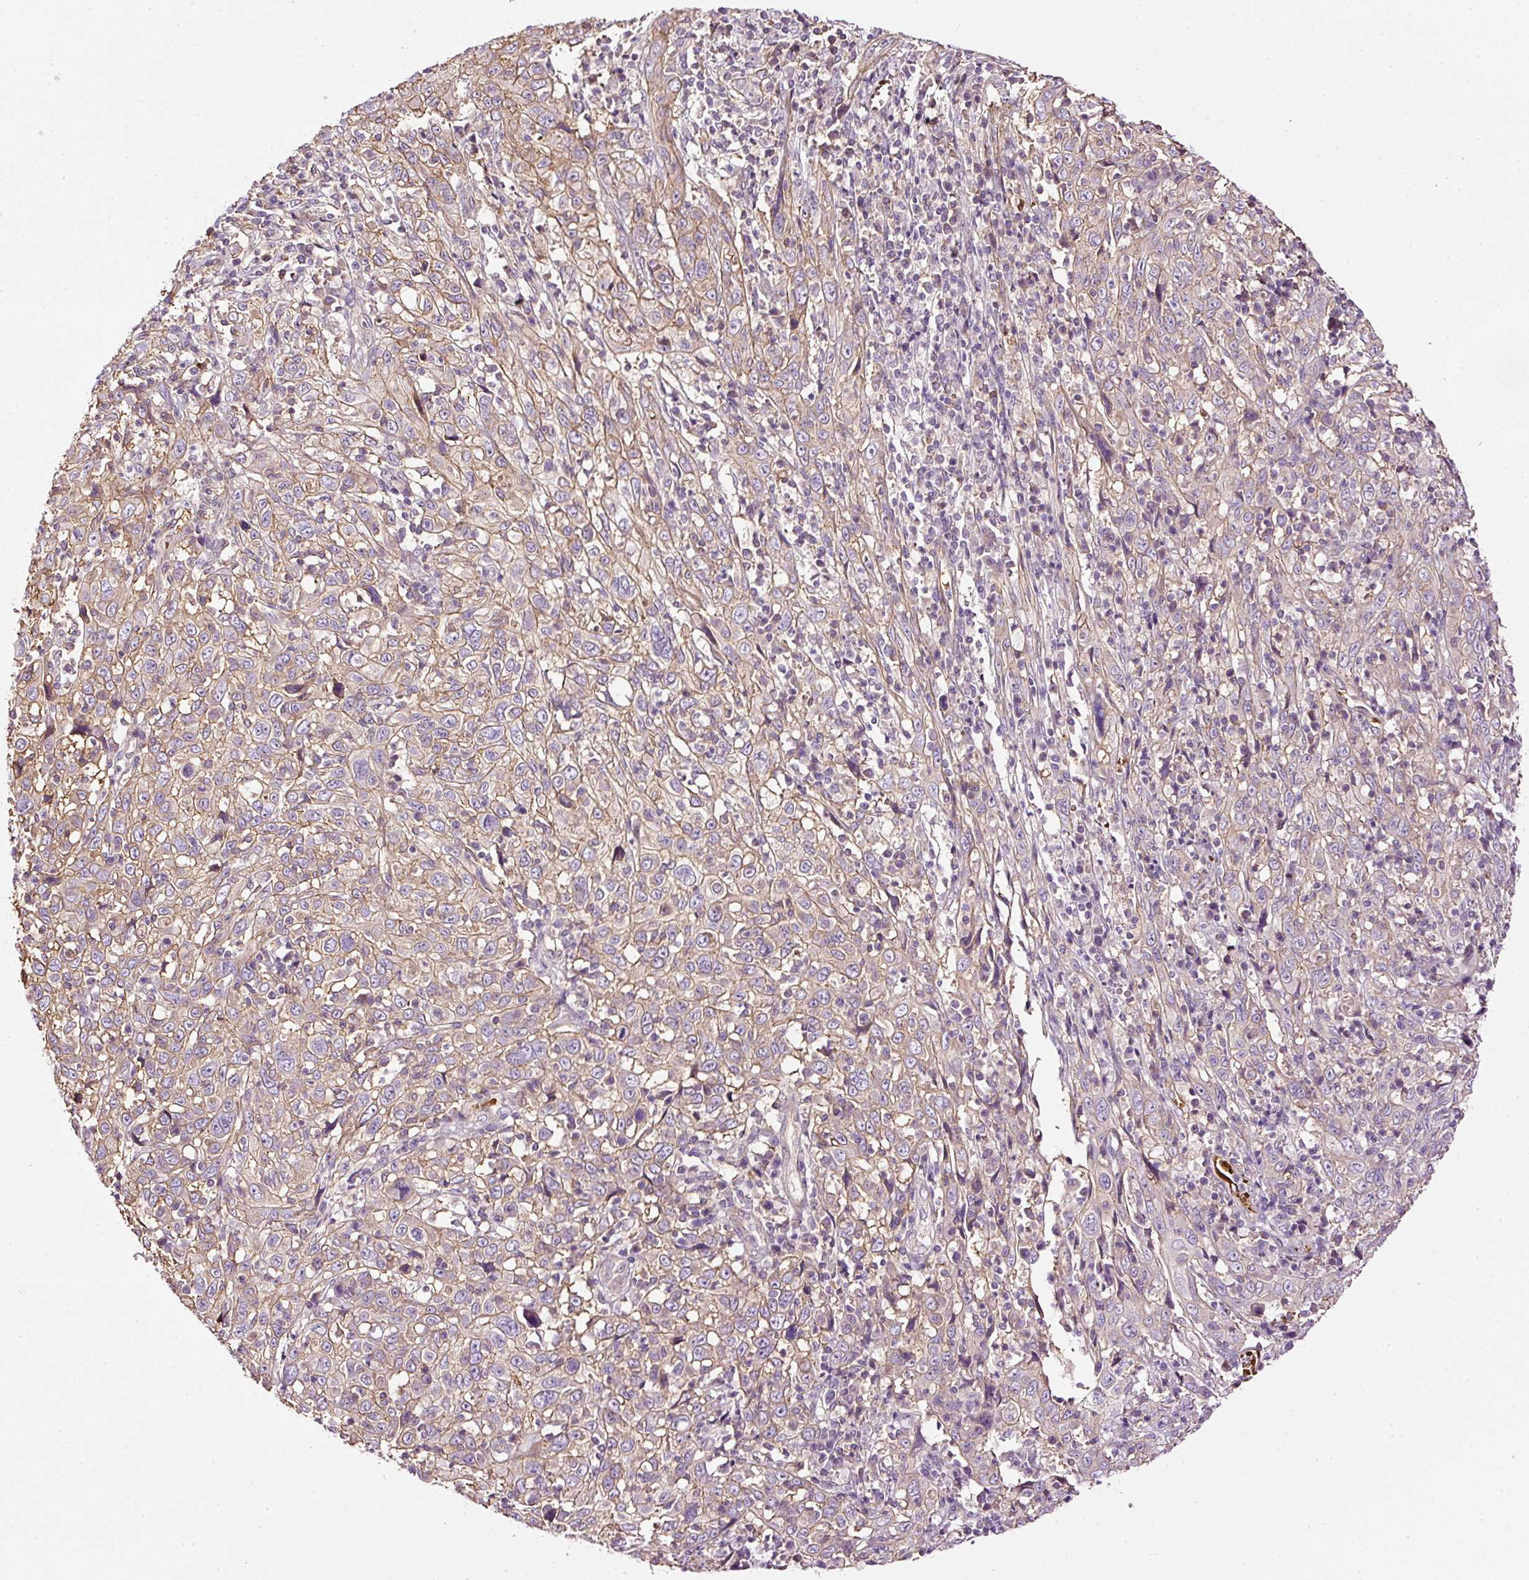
{"staining": {"intensity": "weak", "quantity": "25%-75%", "location": "cytoplasmic/membranous"}, "tissue": "cervical cancer", "cell_type": "Tumor cells", "image_type": "cancer", "snomed": [{"axis": "morphology", "description": "Squamous cell carcinoma, NOS"}, {"axis": "topography", "description": "Cervix"}], "caption": "Cervical cancer tissue demonstrates weak cytoplasmic/membranous positivity in approximately 25%-75% of tumor cells", "gene": "USHBP1", "patient": {"sex": "female", "age": 46}}